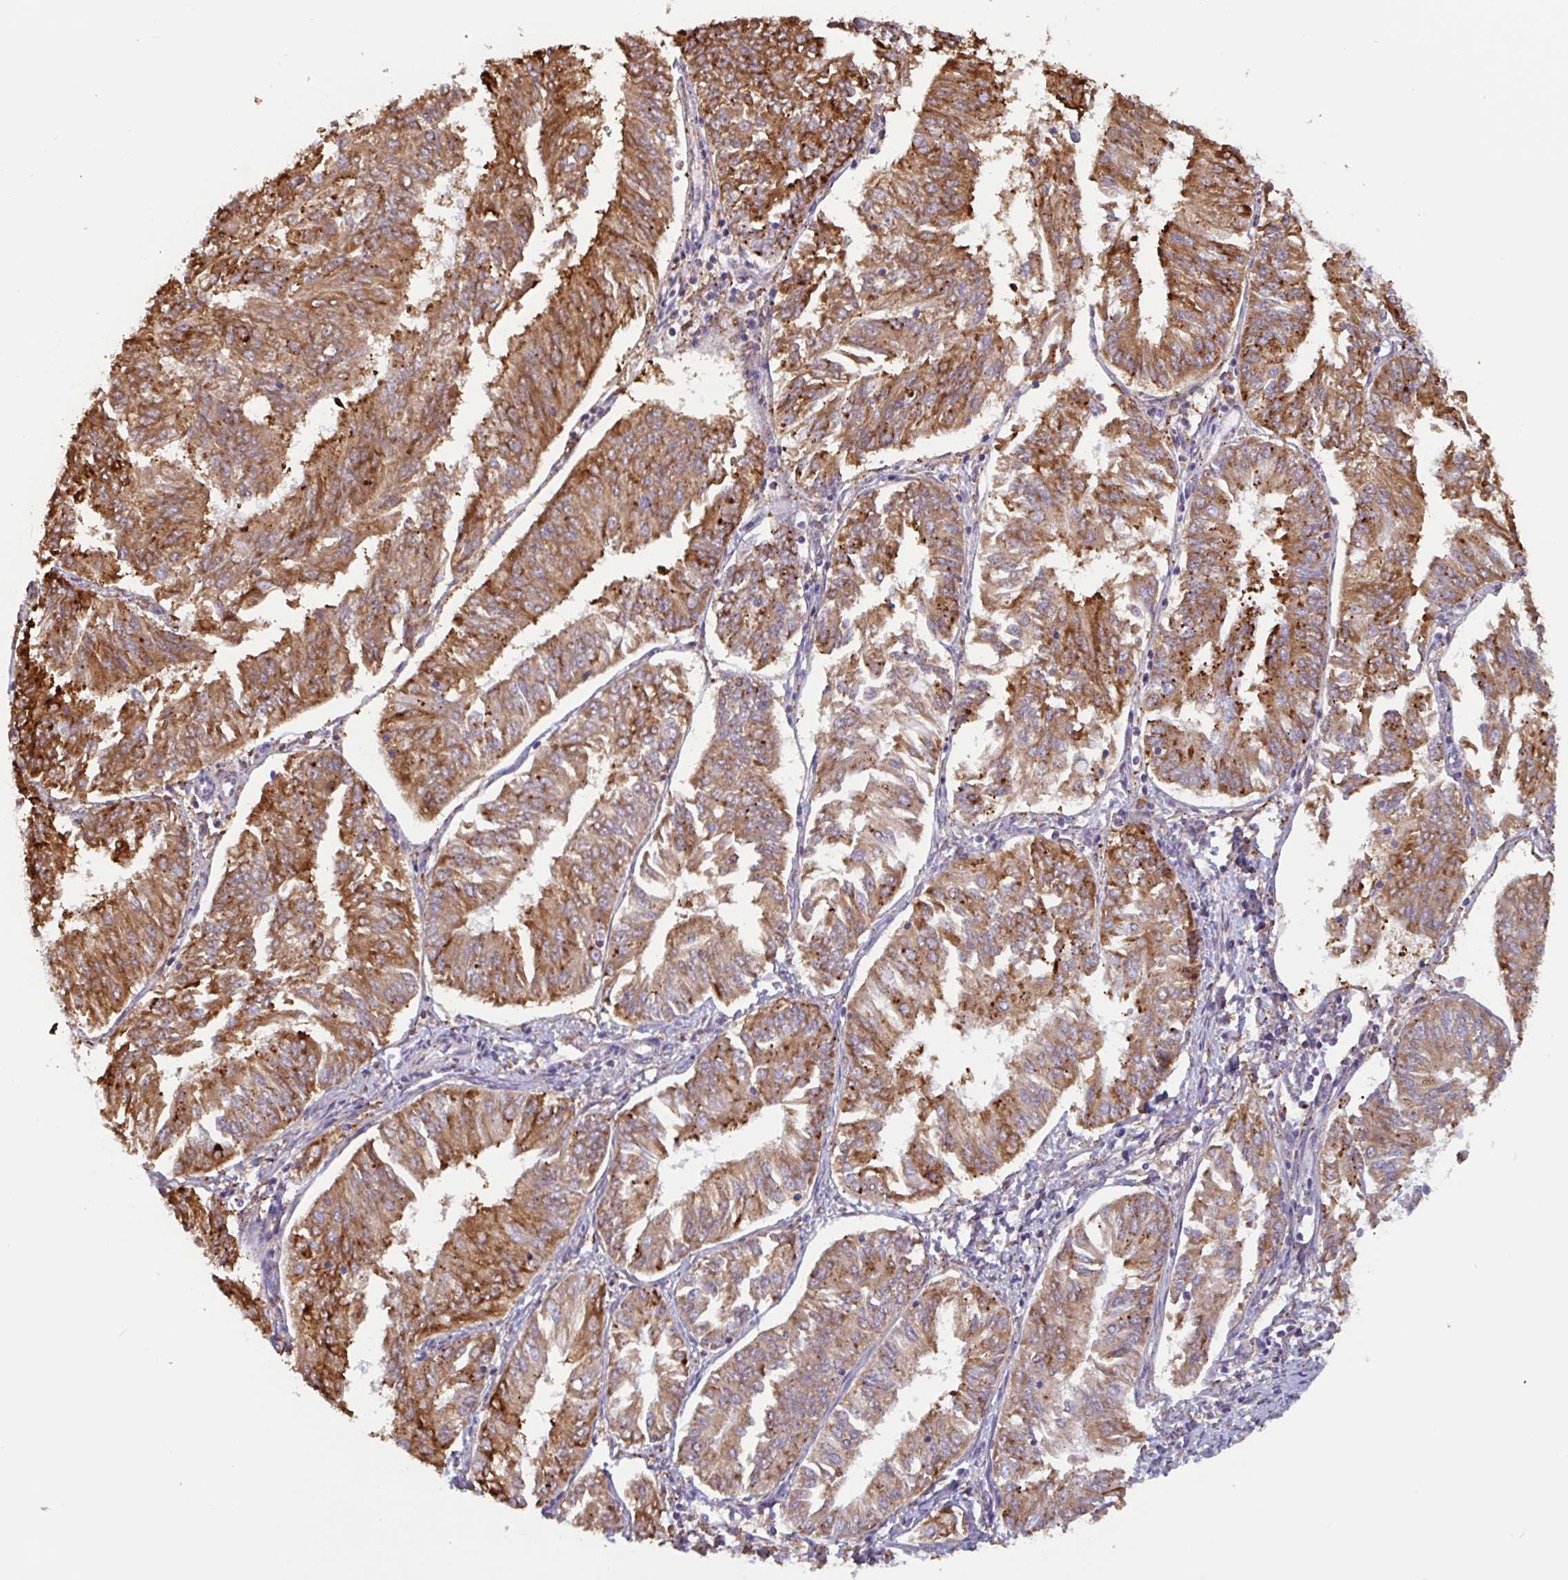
{"staining": {"intensity": "moderate", "quantity": ">75%", "location": "cytoplasmic/membranous"}, "tissue": "endometrial cancer", "cell_type": "Tumor cells", "image_type": "cancer", "snomed": [{"axis": "morphology", "description": "Adenocarcinoma, NOS"}, {"axis": "topography", "description": "Endometrium"}], "caption": "Immunohistochemistry of endometrial cancer exhibits medium levels of moderate cytoplasmic/membranous positivity in approximately >75% of tumor cells. The staining is performed using DAB brown chromogen to label protein expression. The nuclei are counter-stained blue using hematoxylin.", "gene": "DOK4", "patient": {"sex": "female", "age": 58}}